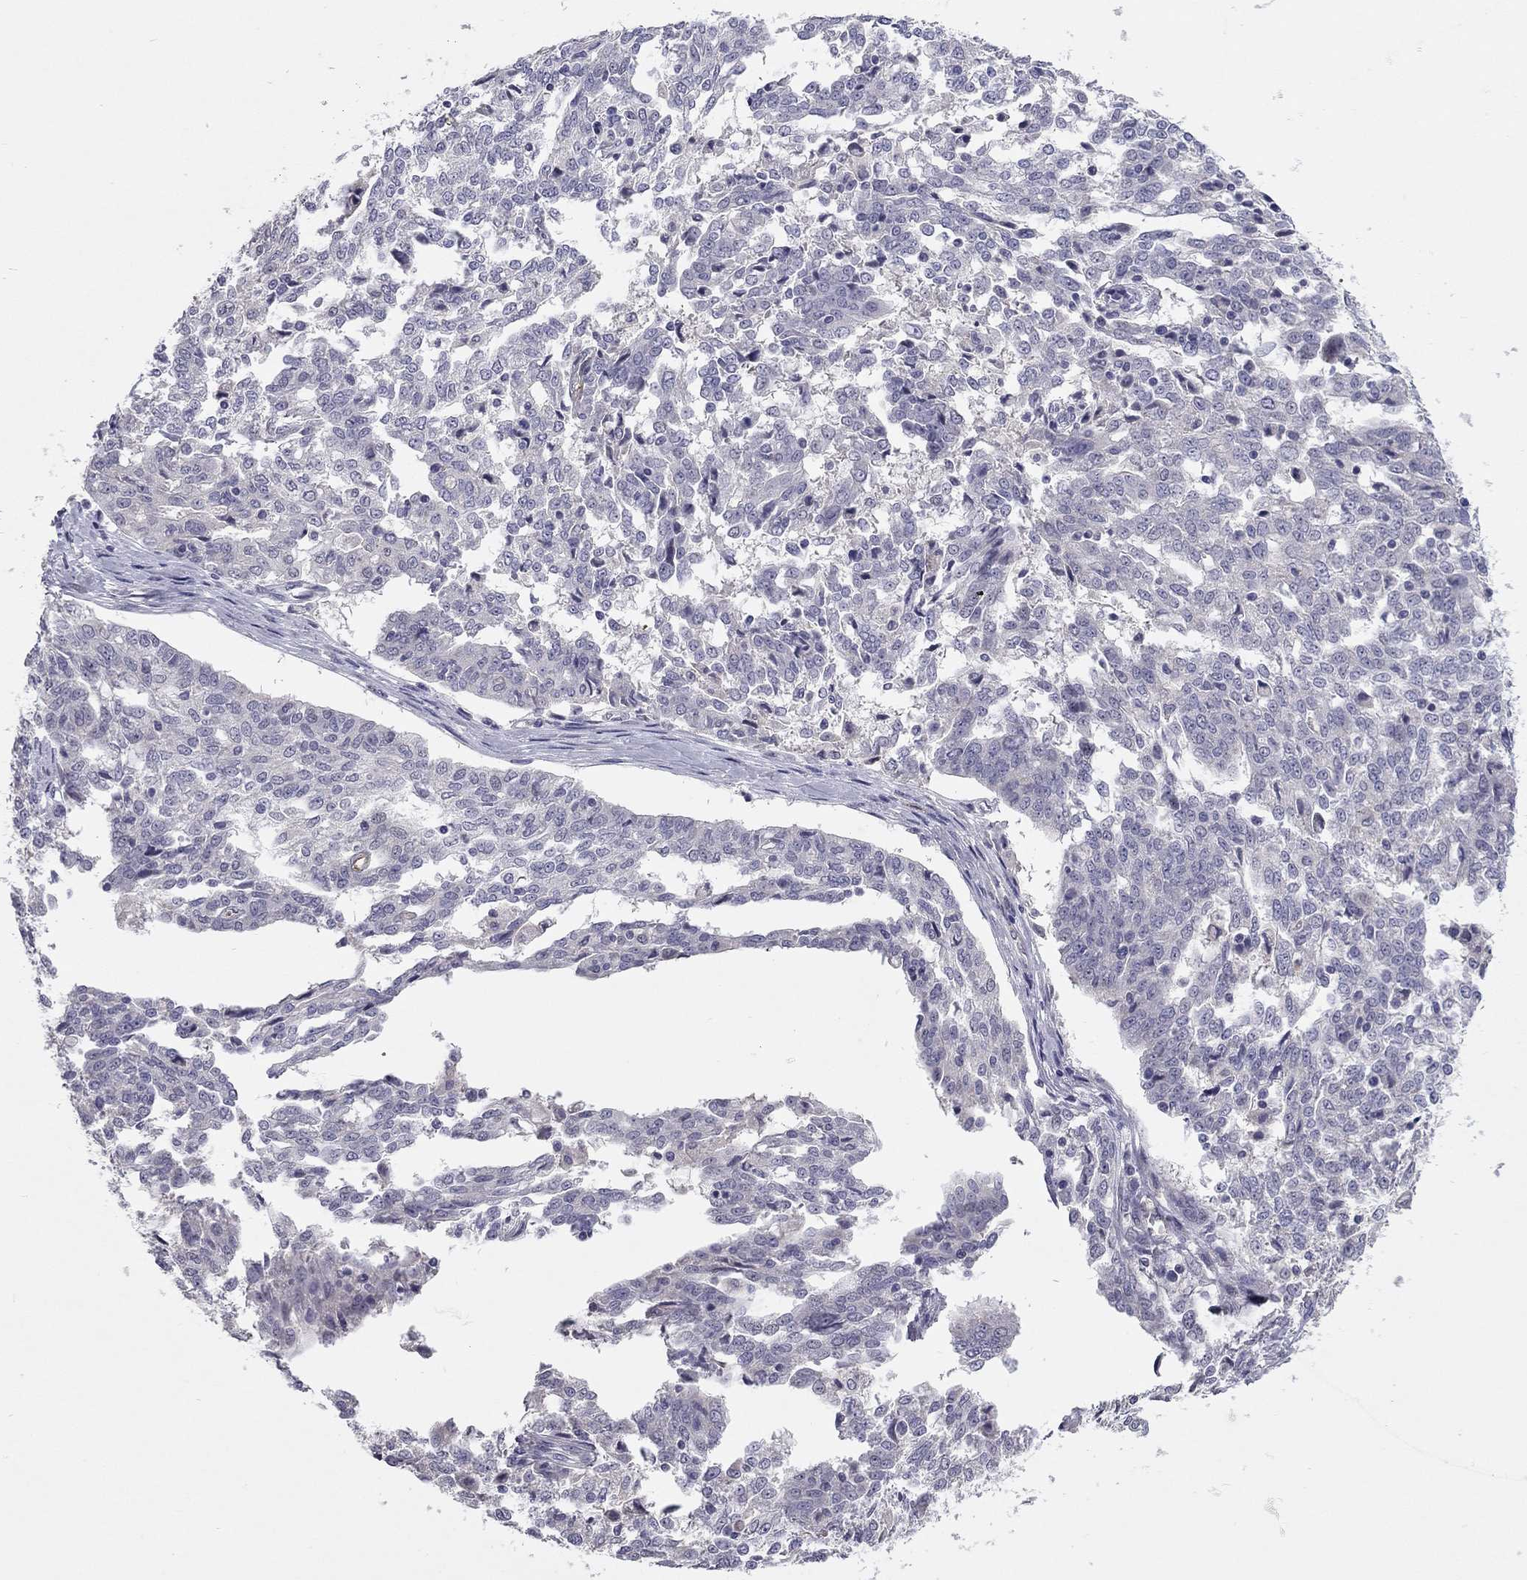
{"staining": {"intensity": "negative", "quantity": "none", "location": "none"}, "tissue": "ovarian cancer", "cell_type": "Tumor cells", "image_type": "cancer", "snomed": [{"axis": "morphology", "description": "Cystadenocarcinoma, serous, NOS"}, {"axis": "topography", "description": "Ovary"}], "caption": "There is no significant staining in tumor cells of ovarian cancer (serous cystadenocarcinoma).", "gene": "SCARB1", "patient": {"sex": "female", "age": 67}}